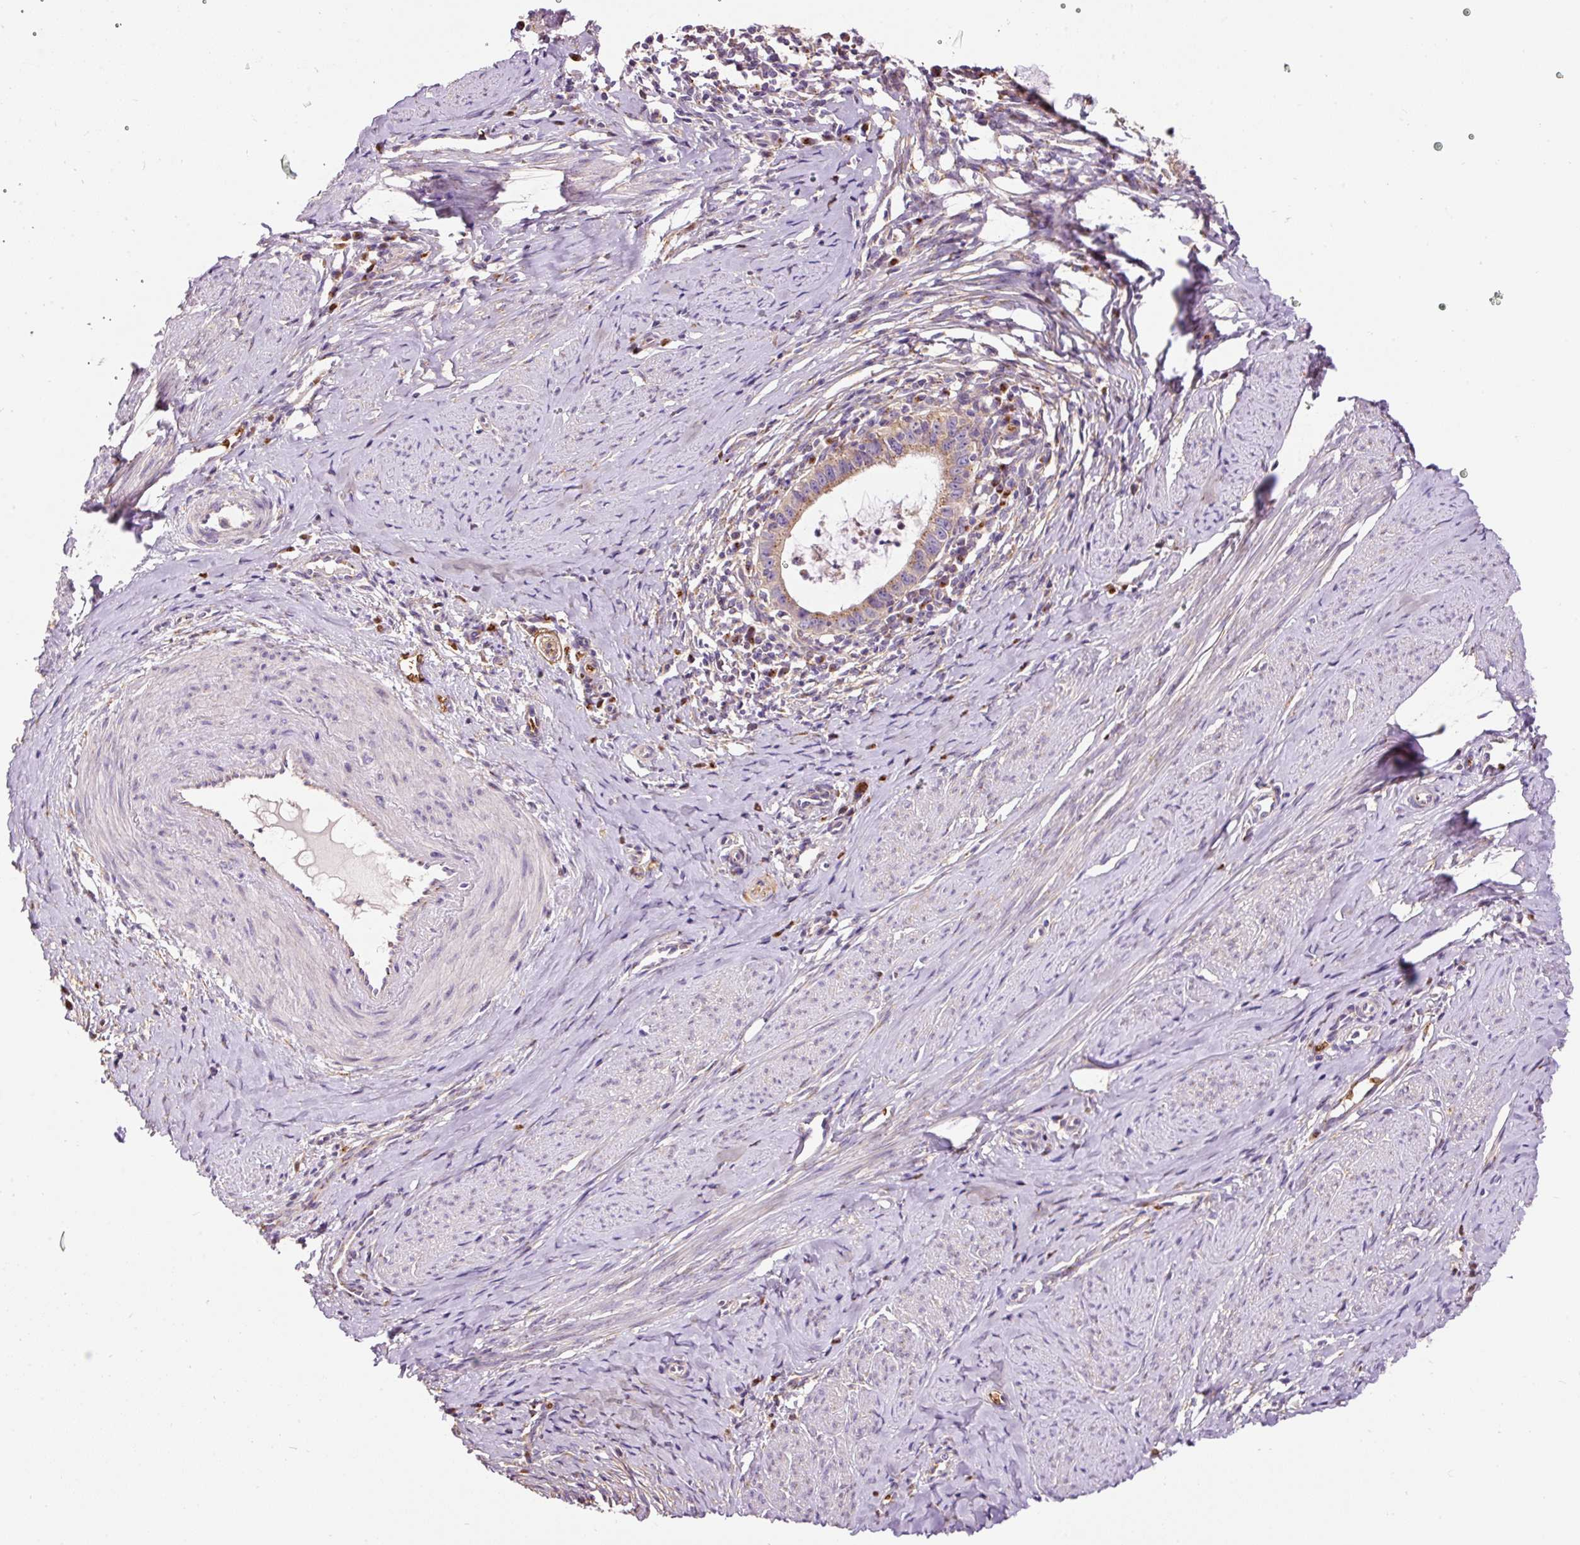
{"staining": {"intensity": "moderate", "quantity": ">75%", "location": "cytoplasmic/membranous"}, "tissue": "cervical cancer", "cell_type": "Tumor cells", "image_type": "cancer", "snomed": [{"axis": "morphology", "description": "Adenocarcinoma, NOS"}, {"axis": "topography", "description": "Cervix"}], "caption": "Approximately >75% of tumor cells in cervical adenocarcinoma exhibit moderate cytoplasmic/membranous protein expression as visualized by brown immunohistochemical staining.", "gene": "PRRC2A", "patient": {"sex": "female", "age": 36}}